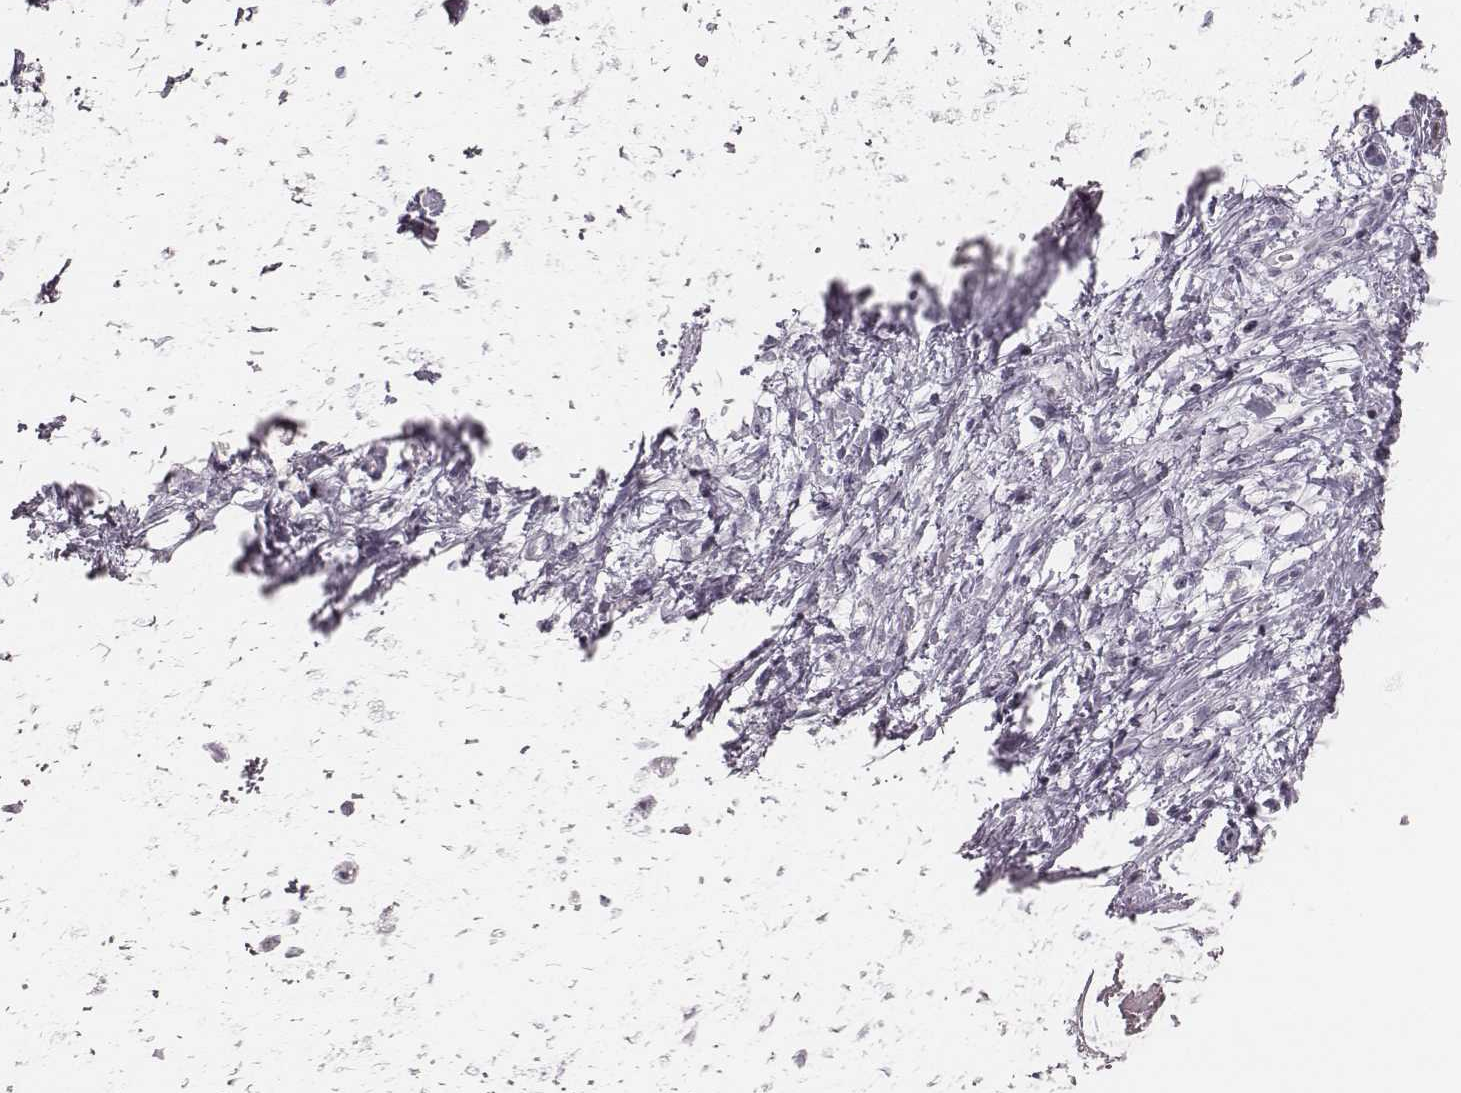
{"staining": {"intensity": "negative", "quantity": "none", "location": "none"}, "tissue": "stomach cancer", "cell_type": "Tumor cells", "image_type": "cancer", "snomed": [{"axis": "morphology", "description": "Adenocarcinoma, NOS"}, {"axis": "topography", "description": "Stomach"}], "caption": "An IHC histopathology image of stomach adenocarcinoma is shown. There is no staining in tumor cells of stomach adenocarcinoma.", "gene": "S100Z", "patient": {"sex": "female", "age": 60}}